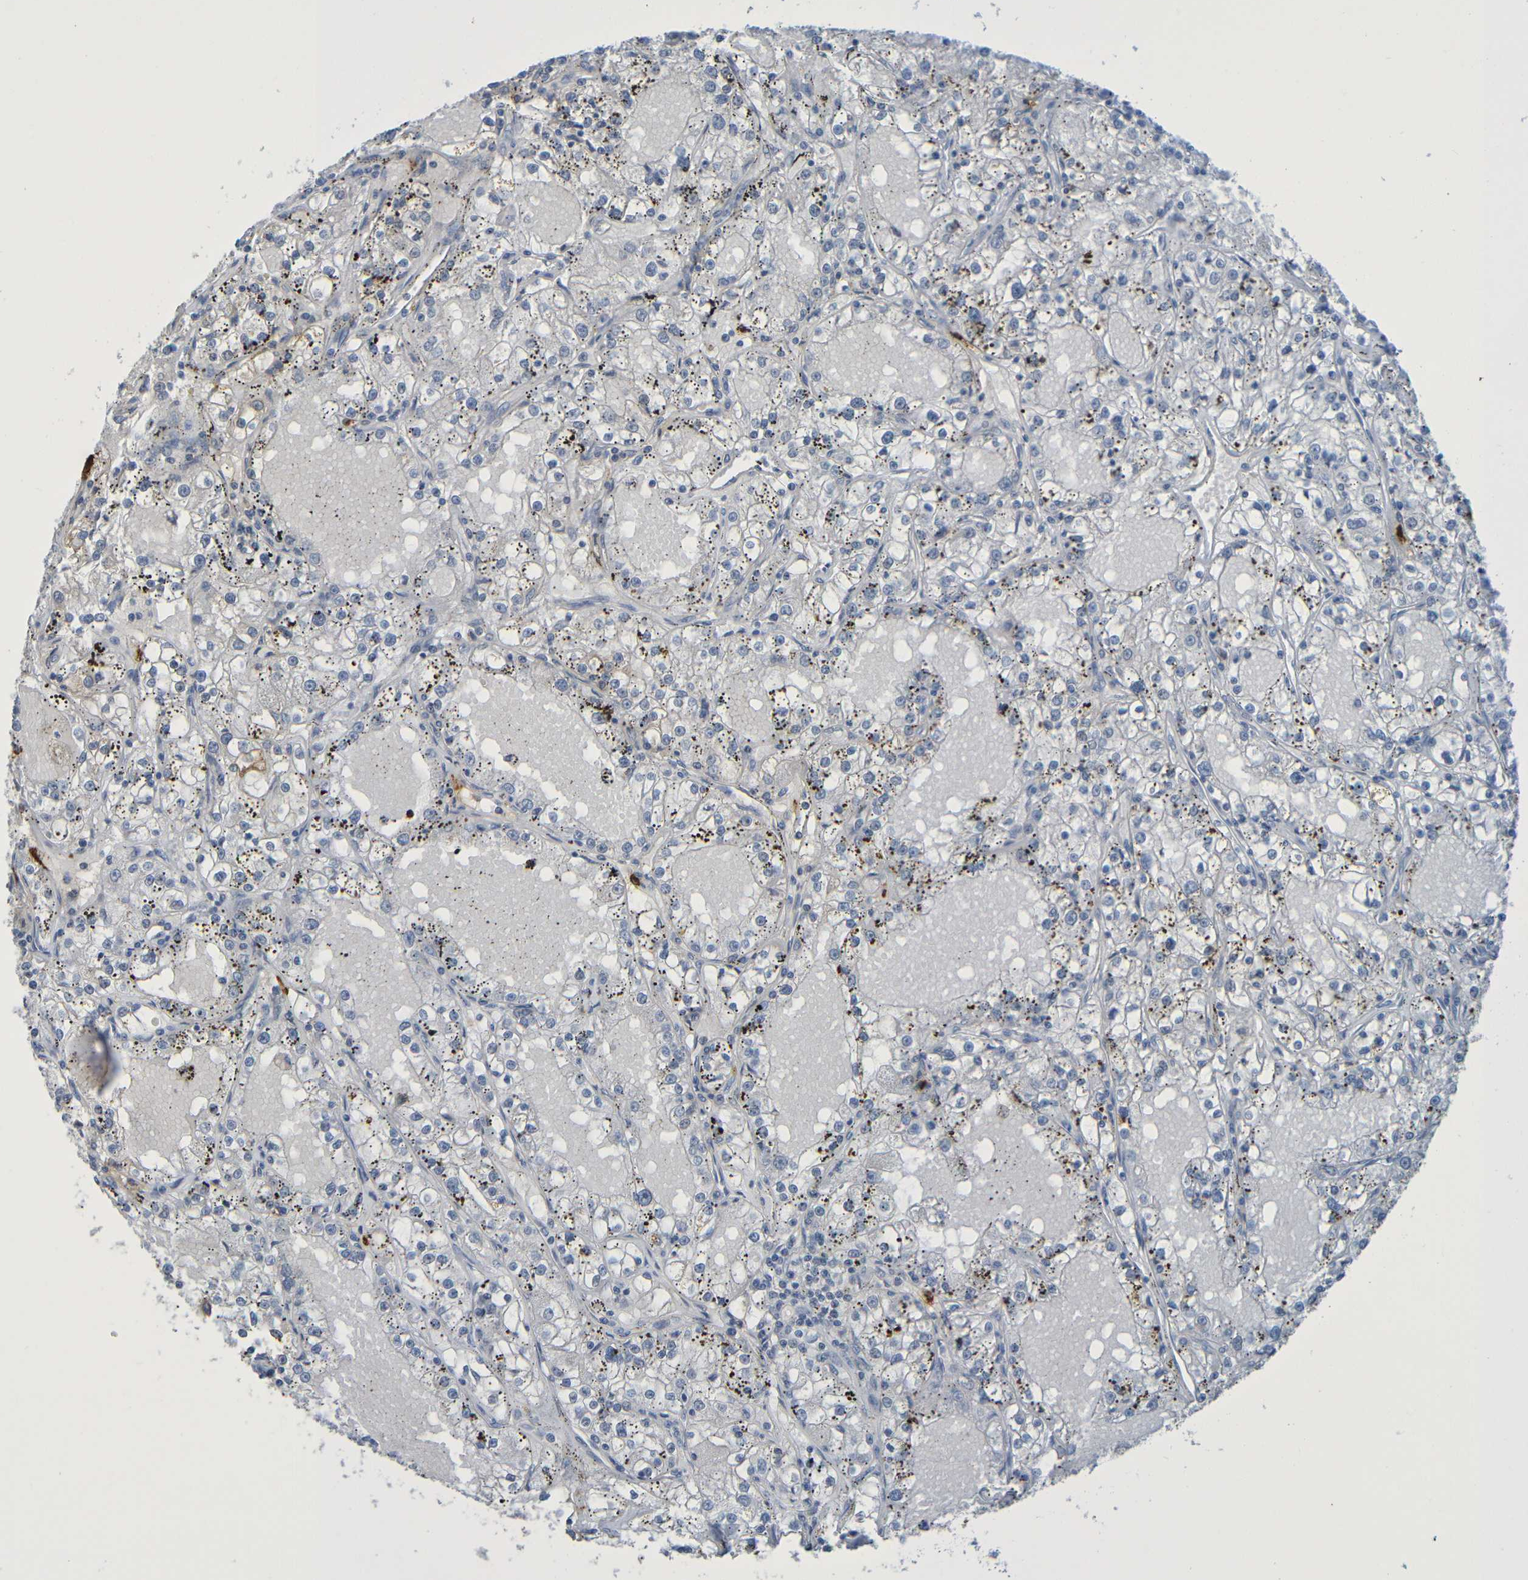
{"staining": {"intensity": "negative", "quantity": "none", "location": "none"}, "tissue": "renal cancer", "cell_type": "Tumor cells", "image_type": "cancer", "snomed": [{"axis": "morphology", "description": "Adenocarcinoma, NOS"}, {"axis": "topography", "description": "Kidney"}], "caption": "A micrograph of human adenocarcinoma (renal) is negative for staining in tumor cells.", "gene": "C3AR1", "patient": {"sex": "male", "age": 56}}